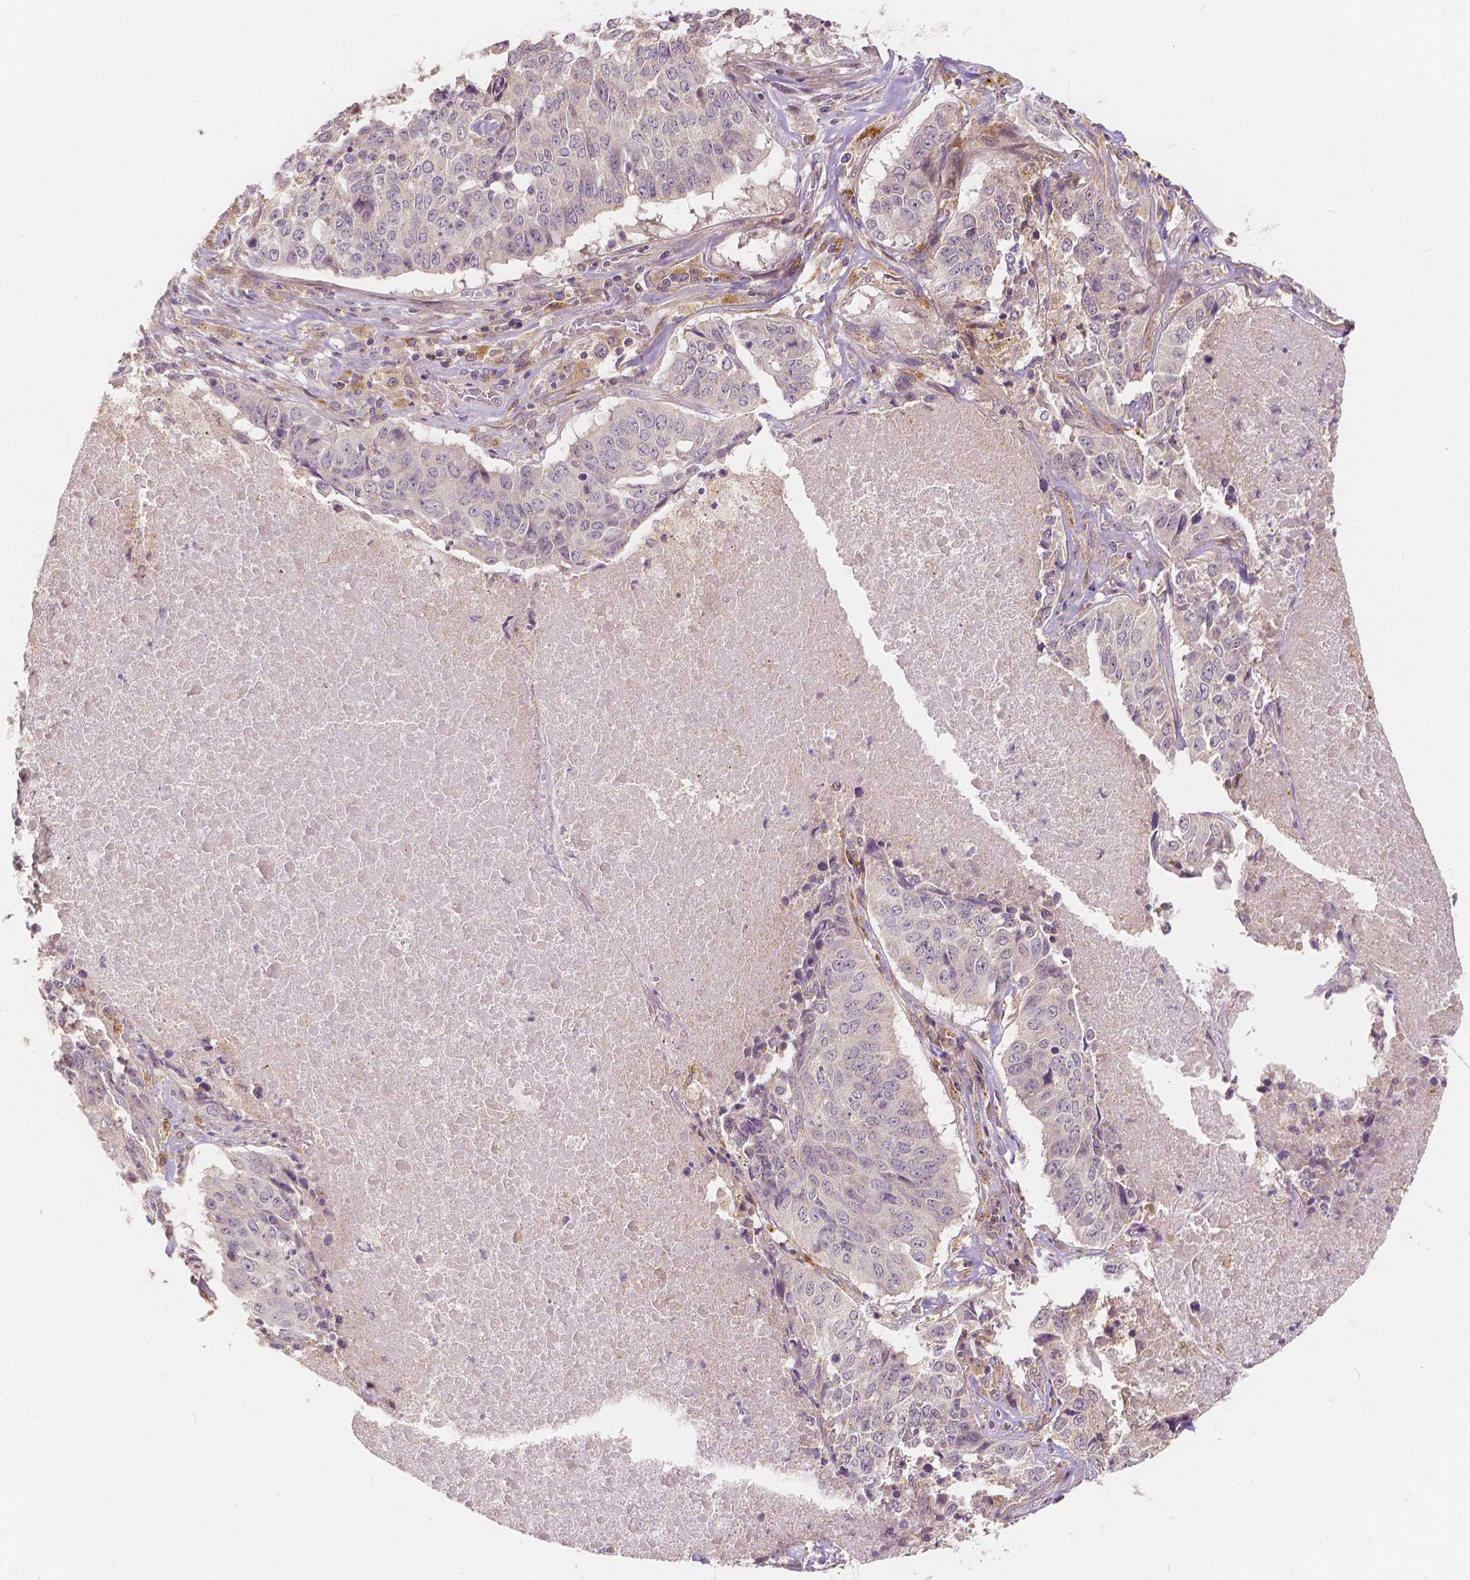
{"staining": {"intensity": "negative", "quantity": "none", "location": "none"}, "tissue": "lung cancer", "cell_type": "Tumor cells", "image_type": "cancer", "snomed": [{"axis": "morphology", "description": "Normal tissue, NOS"}, {"axis": "morphology", "description": "Squamous cell carcinoma, NOS"}, {"axis": "topography", "description": "Bronchus"}, {"axis": "topography", "description": "Lung"}], "caption": "Human lung squamous cell carcinoma stained for a protein using immunohistochemistry exhibits no expression in tumor cells.", "gene": "SNX12", "patient": {"sex": "male", "age": 64}}